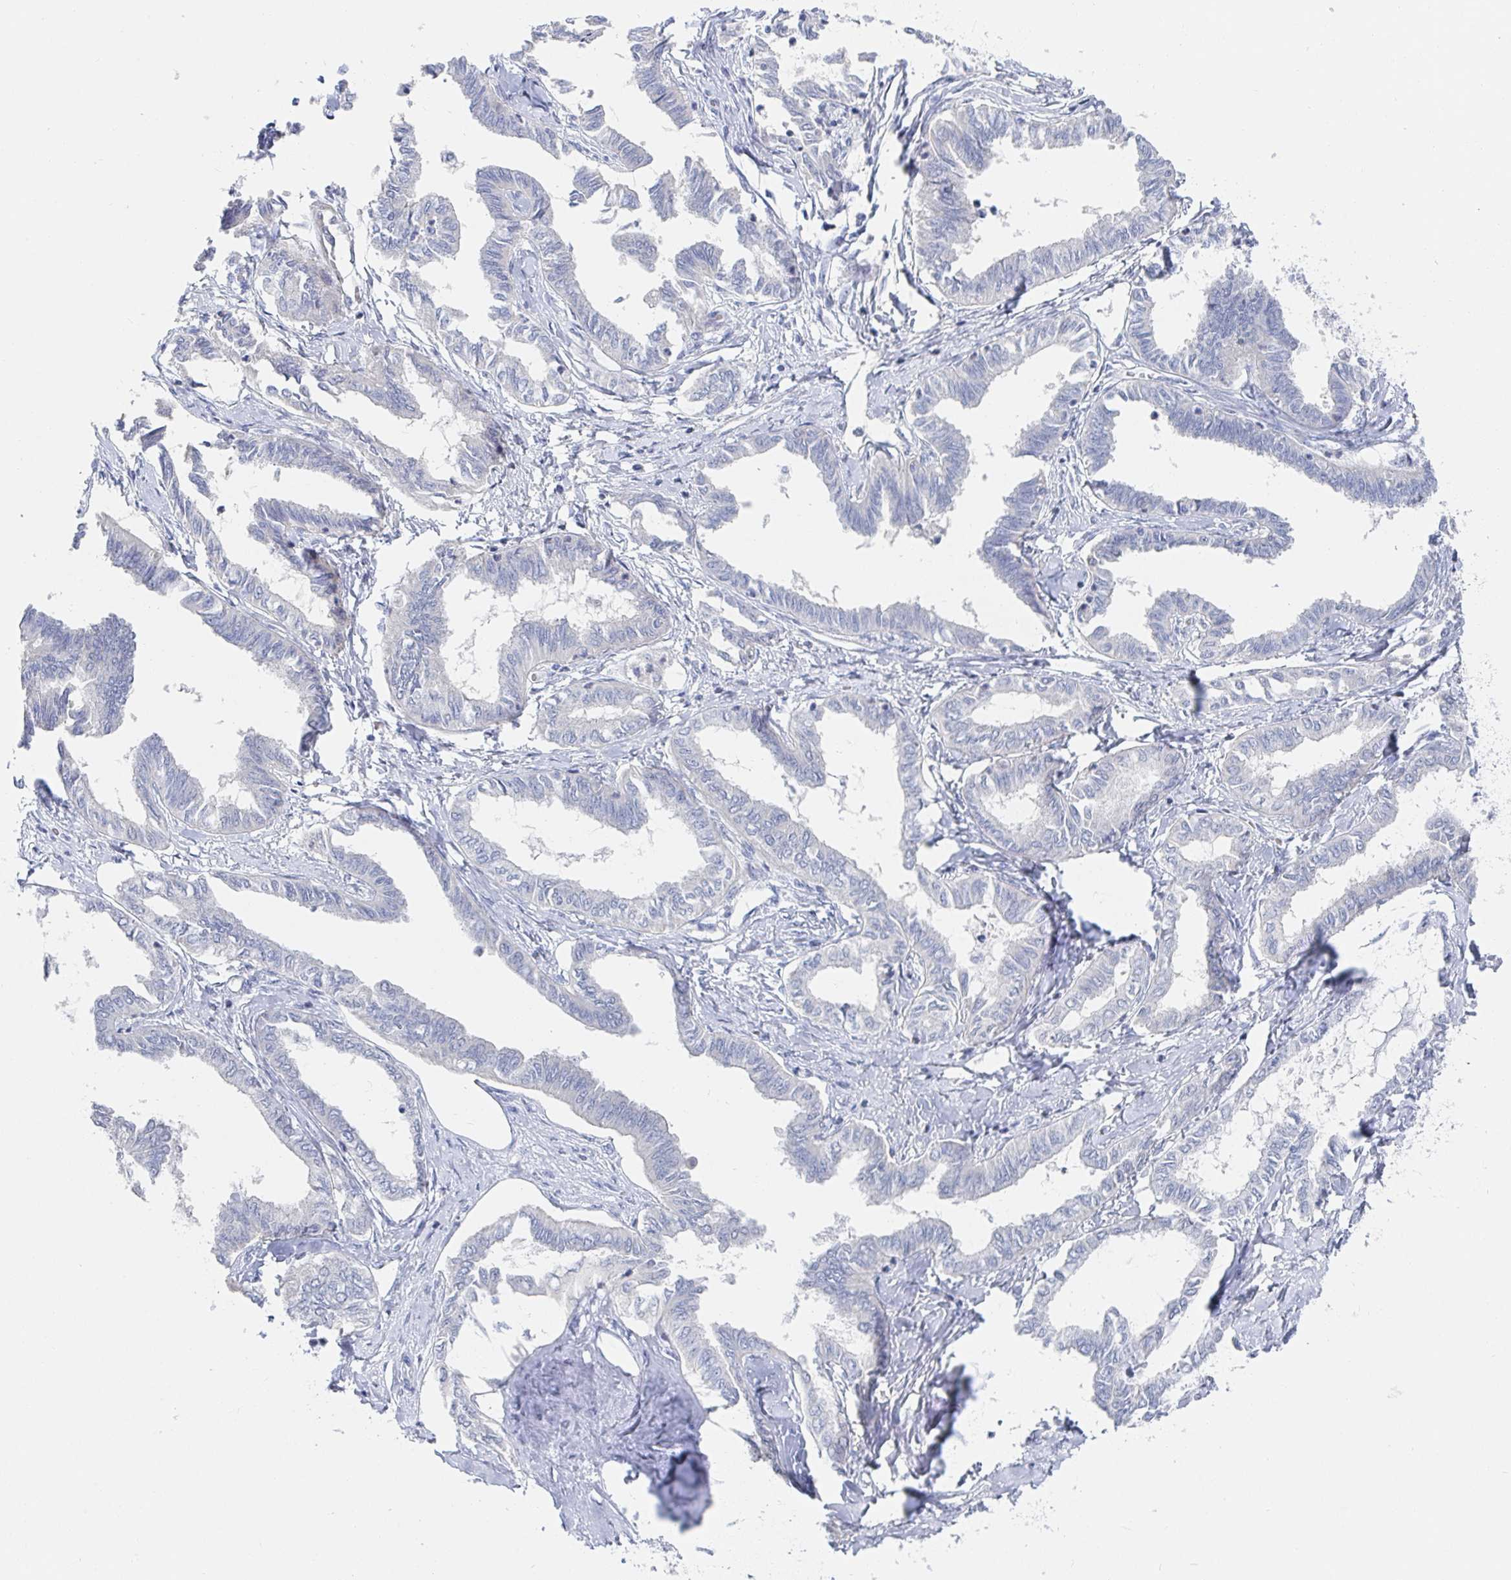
{"staining": {"intensity": "negative", "quantity": "none", "location": "none"}, "tissue": "ovarian cancer", "cell_type": "Tumor cells", "image_type": "cancer", "snomed": [{"axis": "morphology", "description": "Carcinoma, endometroid"}, {"axis": "topography", "description": "Ovary"}], "caption": "Tumor cells show no significant protein staining in endometroid carcinoma (ovarian).", "gene": "ZNF430", "patient": {"sex": "female", "age": 70}}